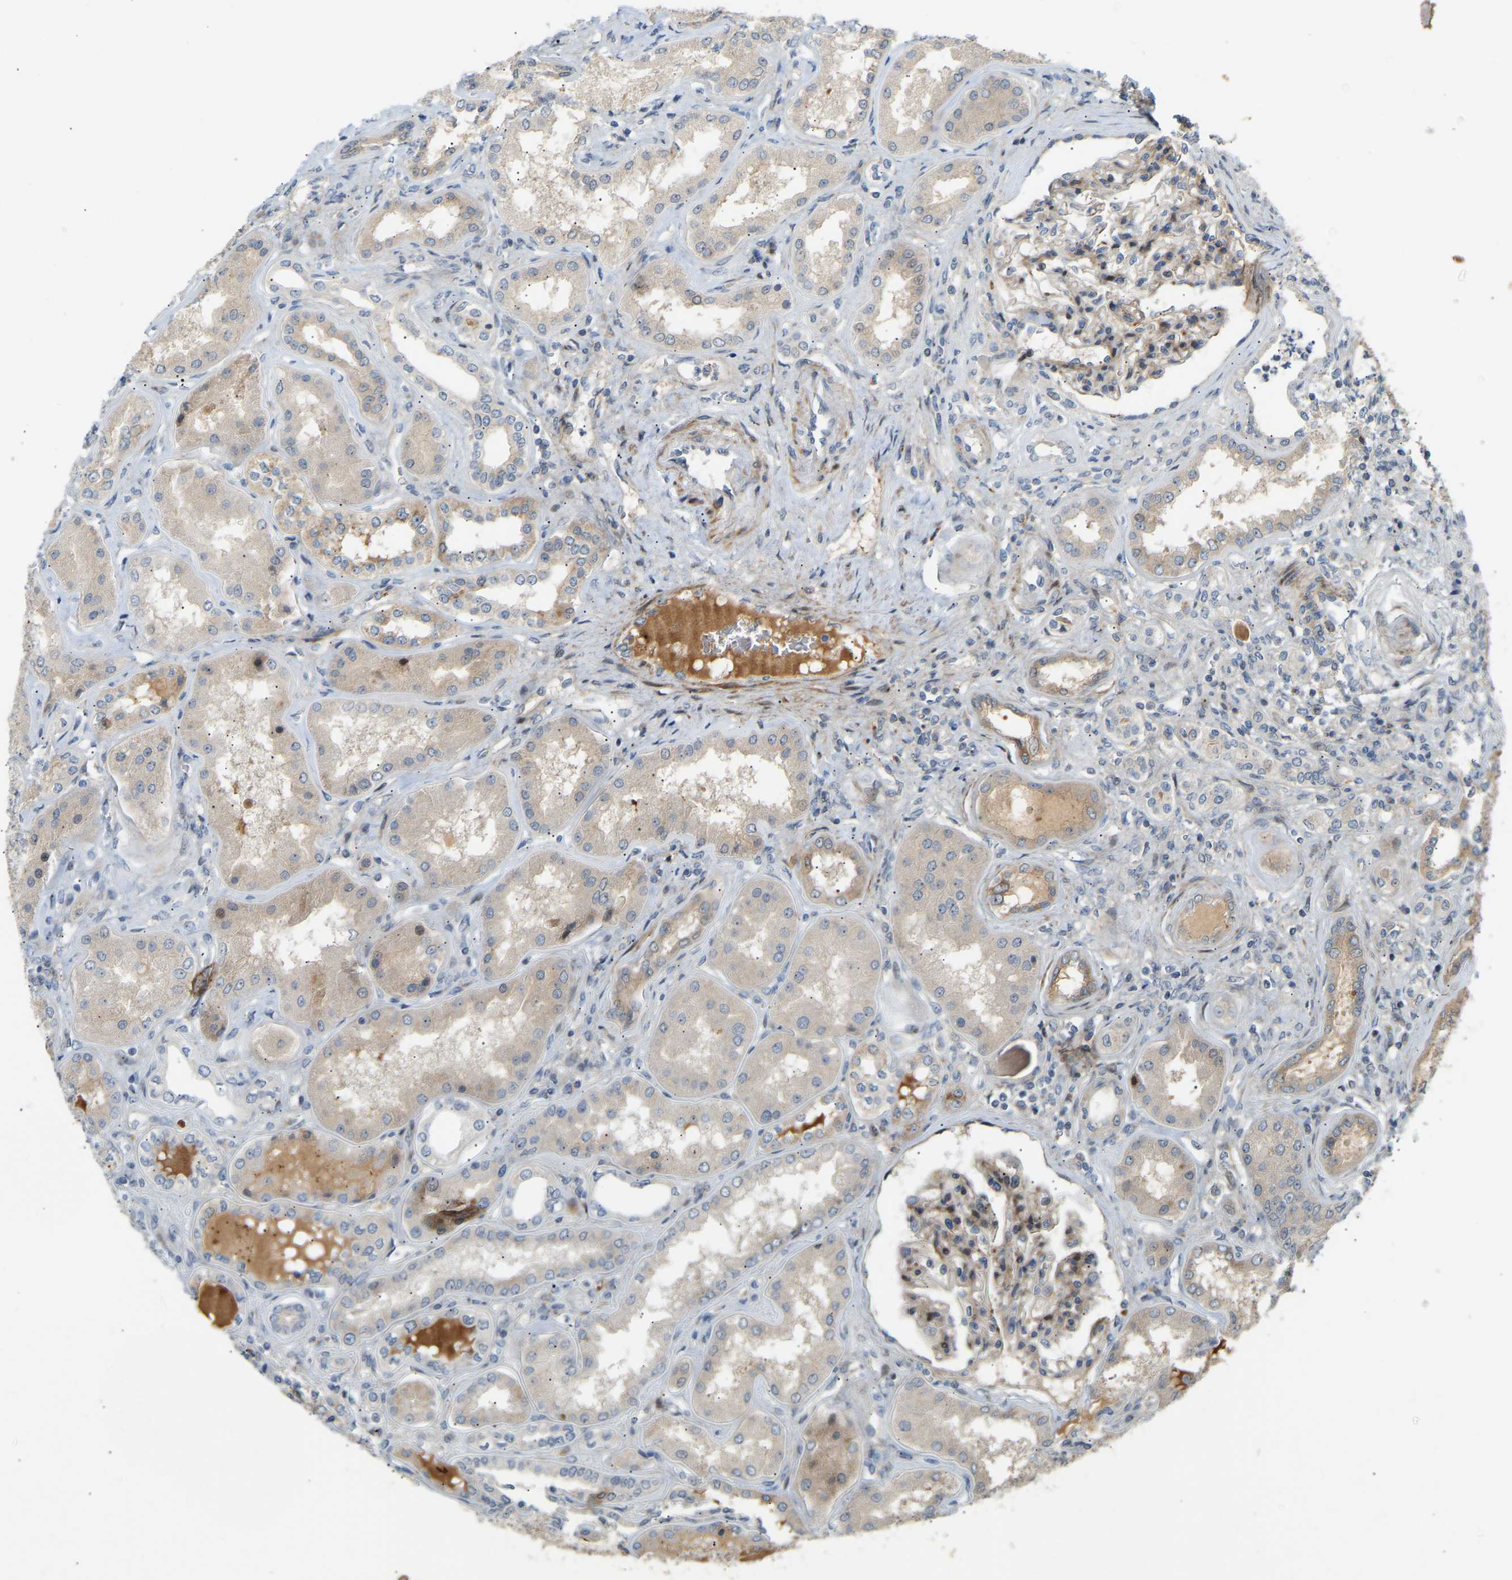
{"staining": {"intensity": "weak", "quantity": "25%-75%", "location": "cytoplasmic/membranous"}, "tissue": "kidney", "cell_type": "Cells in glomeruli", "image_type": "normal", "snomed": [{"axis": "morphology", "description": "Normal tissue, NOS"}, {"axis": "topography", "description": "Kidney"}], "caption": "Cells in glomeruli reveal low levels of weak cytoplasmic/membranous staining in approximately 25%-75% of cells in normal kidney.", "gene": "POGLUT2", "patient": {"sex": "female", "age": 56}}